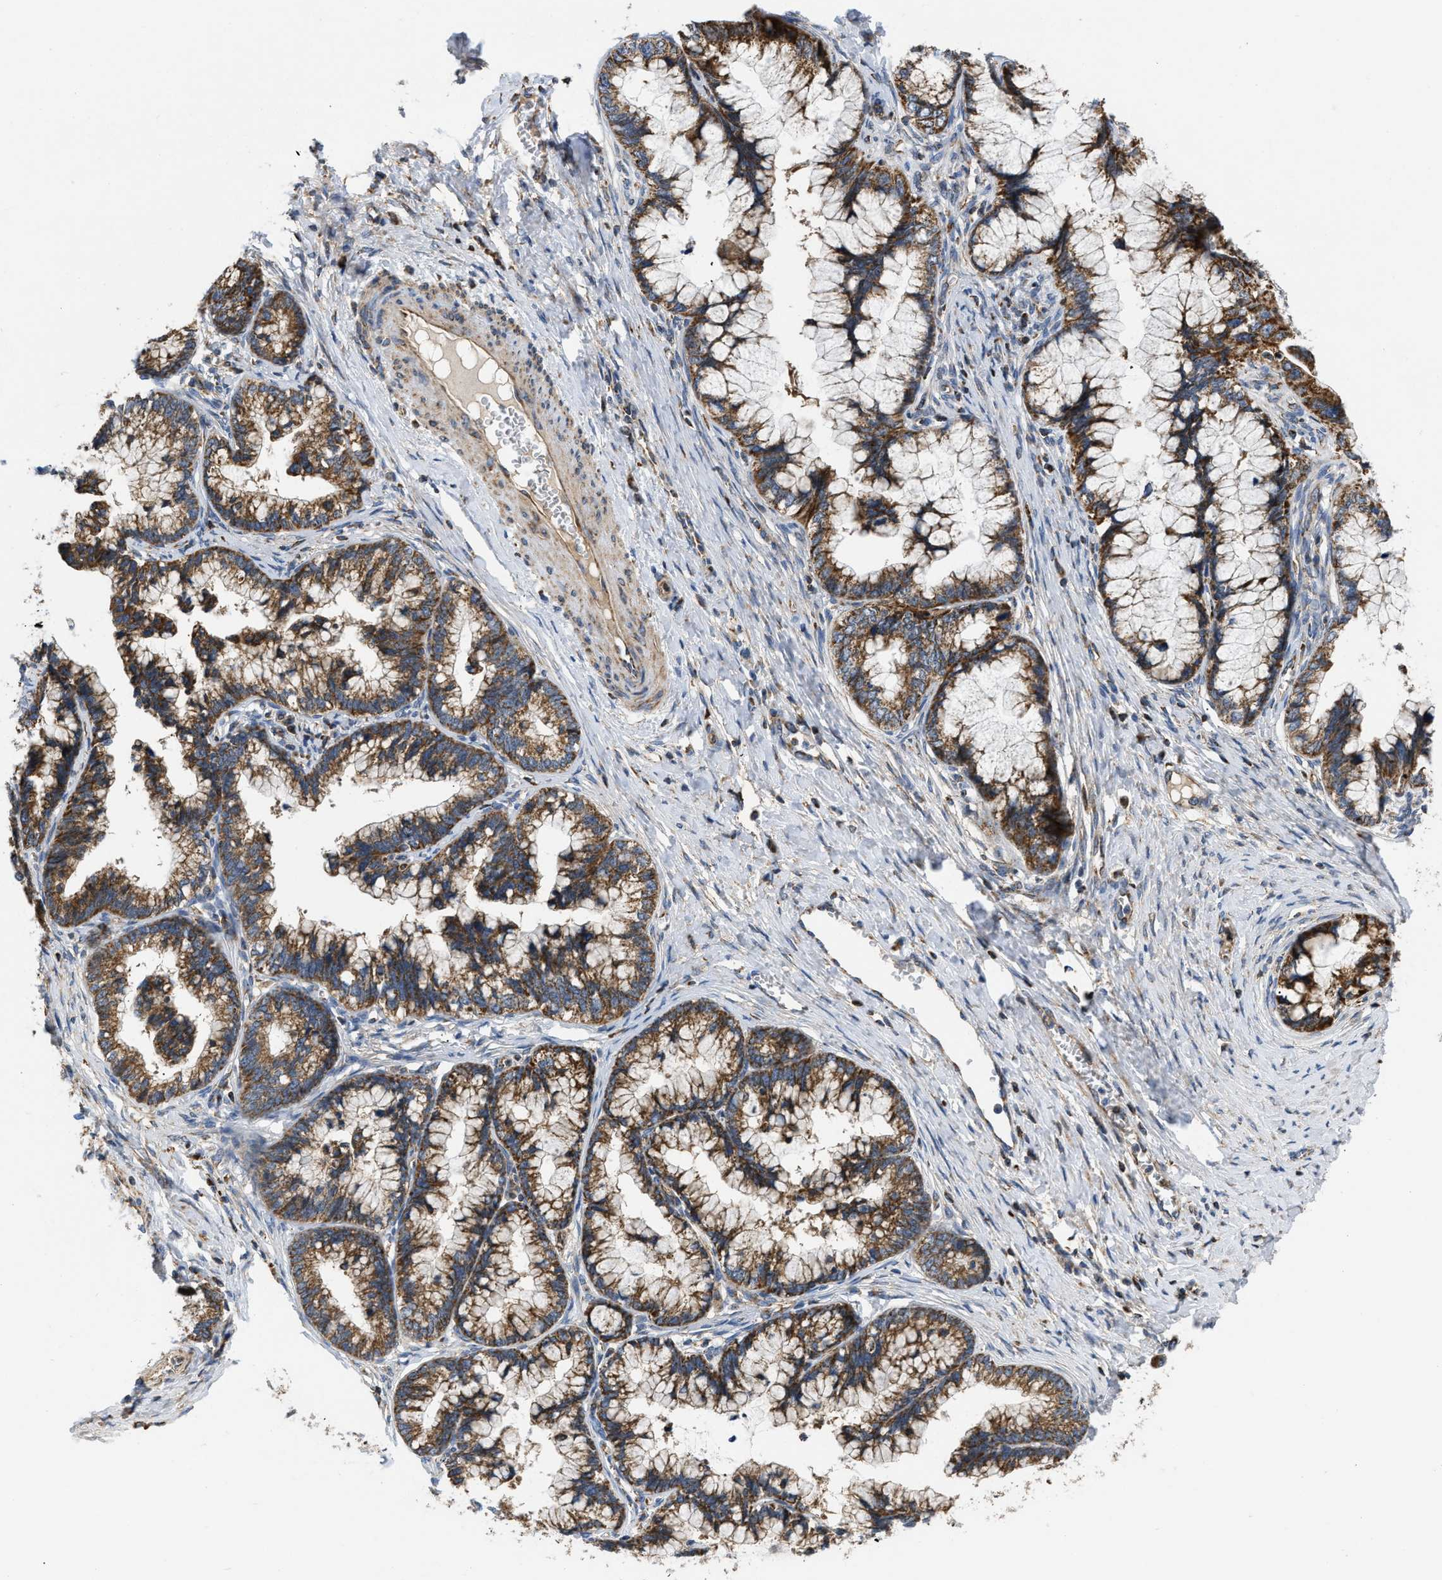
{"staining": {"intensity": "moderate", "quantity": ">75%", "location": "cytoplasmic/membranous"}, "tissue": "cervical cancer", "cell_type": "Tumor cells", "image_type": "cancer", "snomed": [{"axis": "morphology", "description": "Adenocarcinoma, NOS"}, {"axis": "topography", "description": "Cervix"}], "caption": "Protein staining of adenocarcinoma (cervical) tissue reveals moderate cytoplasmic/membranous expression in approximately >75% of tumor cells.", "gene": "OPTN", "patient": {"sex": "female", "age": 44}}